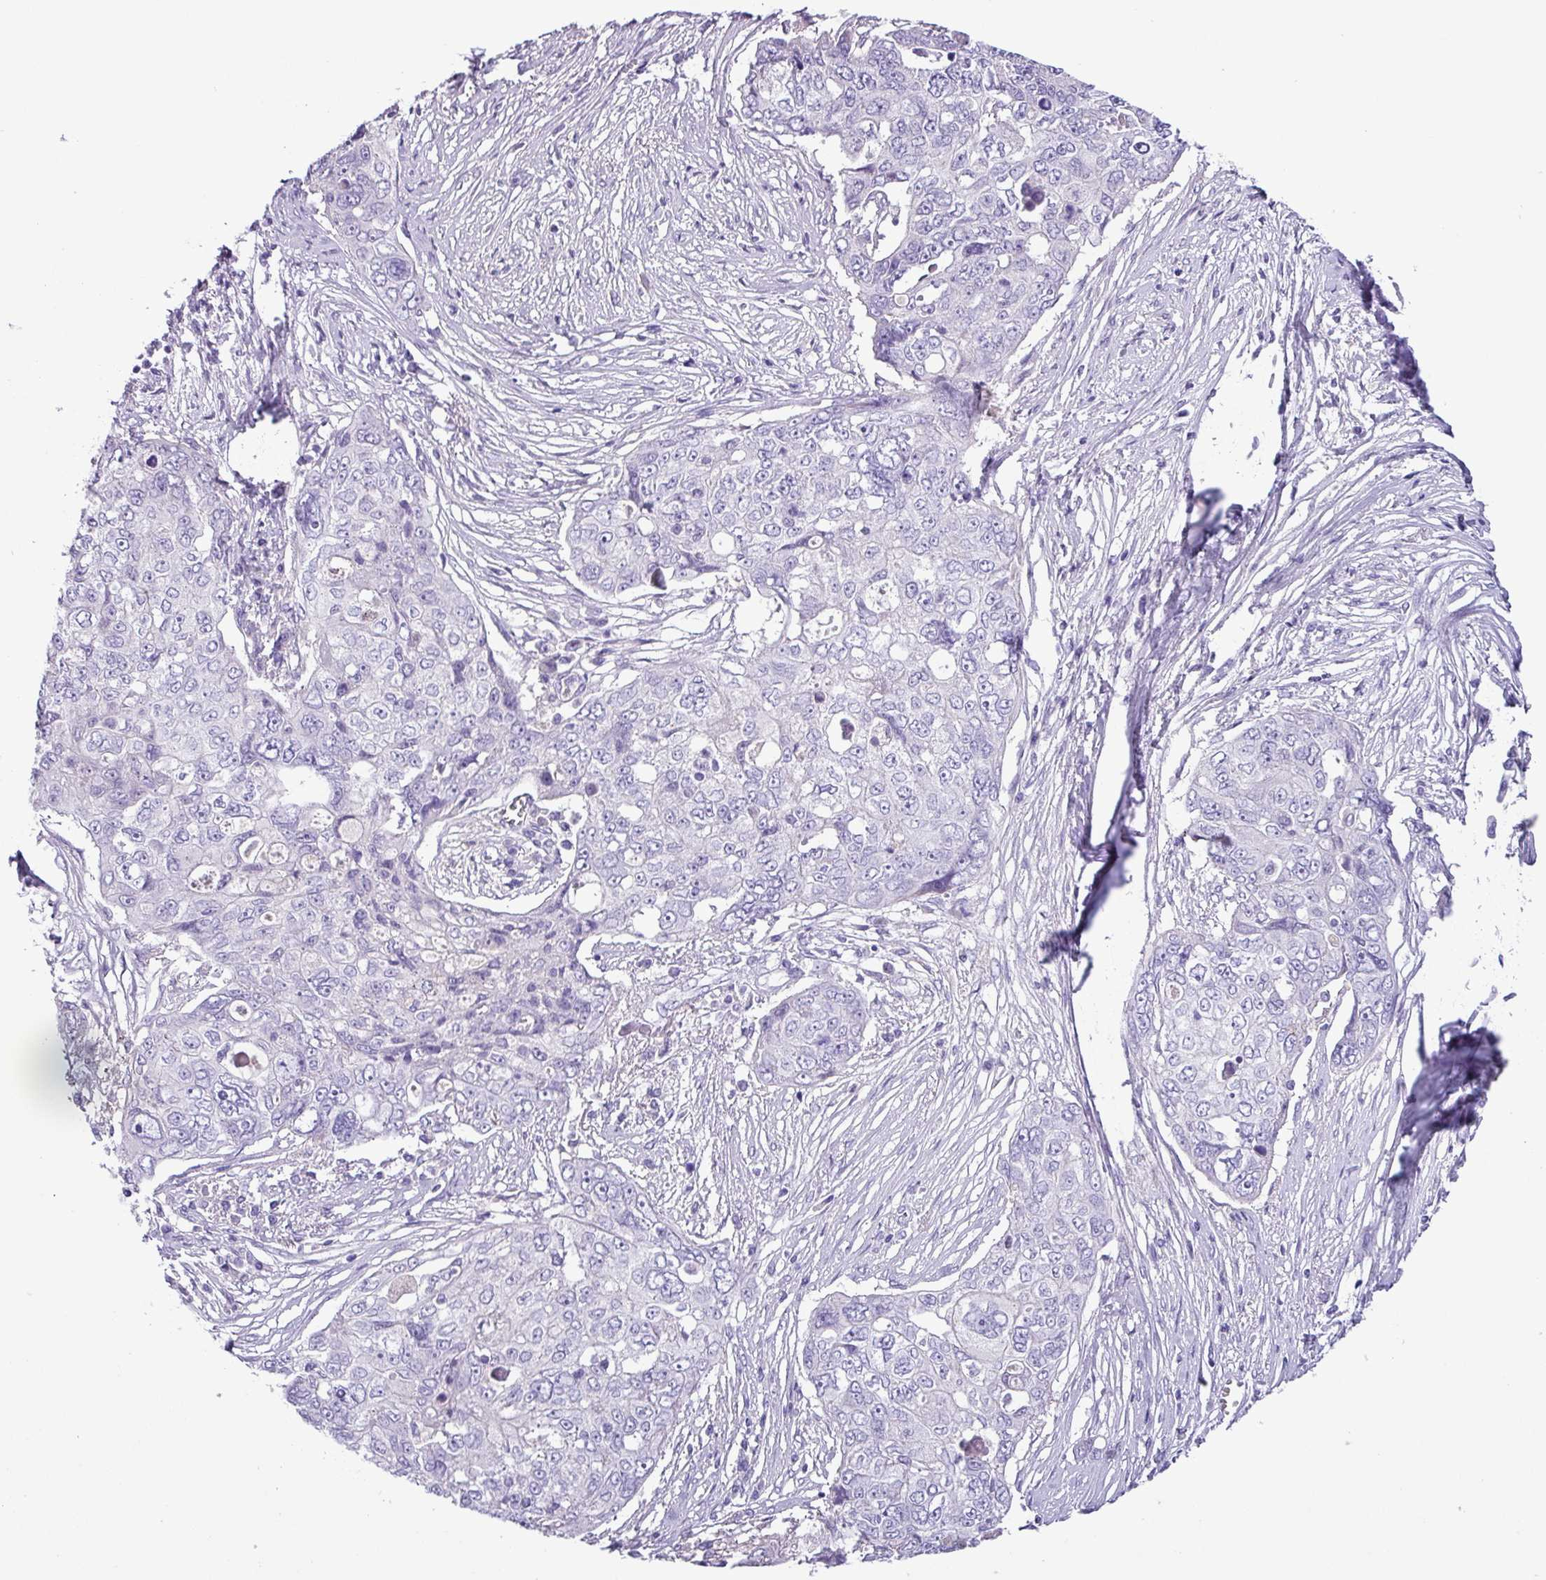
{"staining": {"intensity": "negative", "quantity": "none", "location": "none"}, "tissue": "ovarian cancer", "cell_type": "Tumor cells", "image_type": "cancer", "snomed": [{"axis": "morphology", "description": "Carcinoma, endometroid"}, {"axis": "topography", "description": "Ovary"}], "caption": "Endometroid carcinoma (ovarian) was stained to show a protein in brown. There is no significant expression in tumor cells. Nuclei are stained in blue.", "gene": "CYSTM1", "patient": {"sex": "female", "age": 70}}